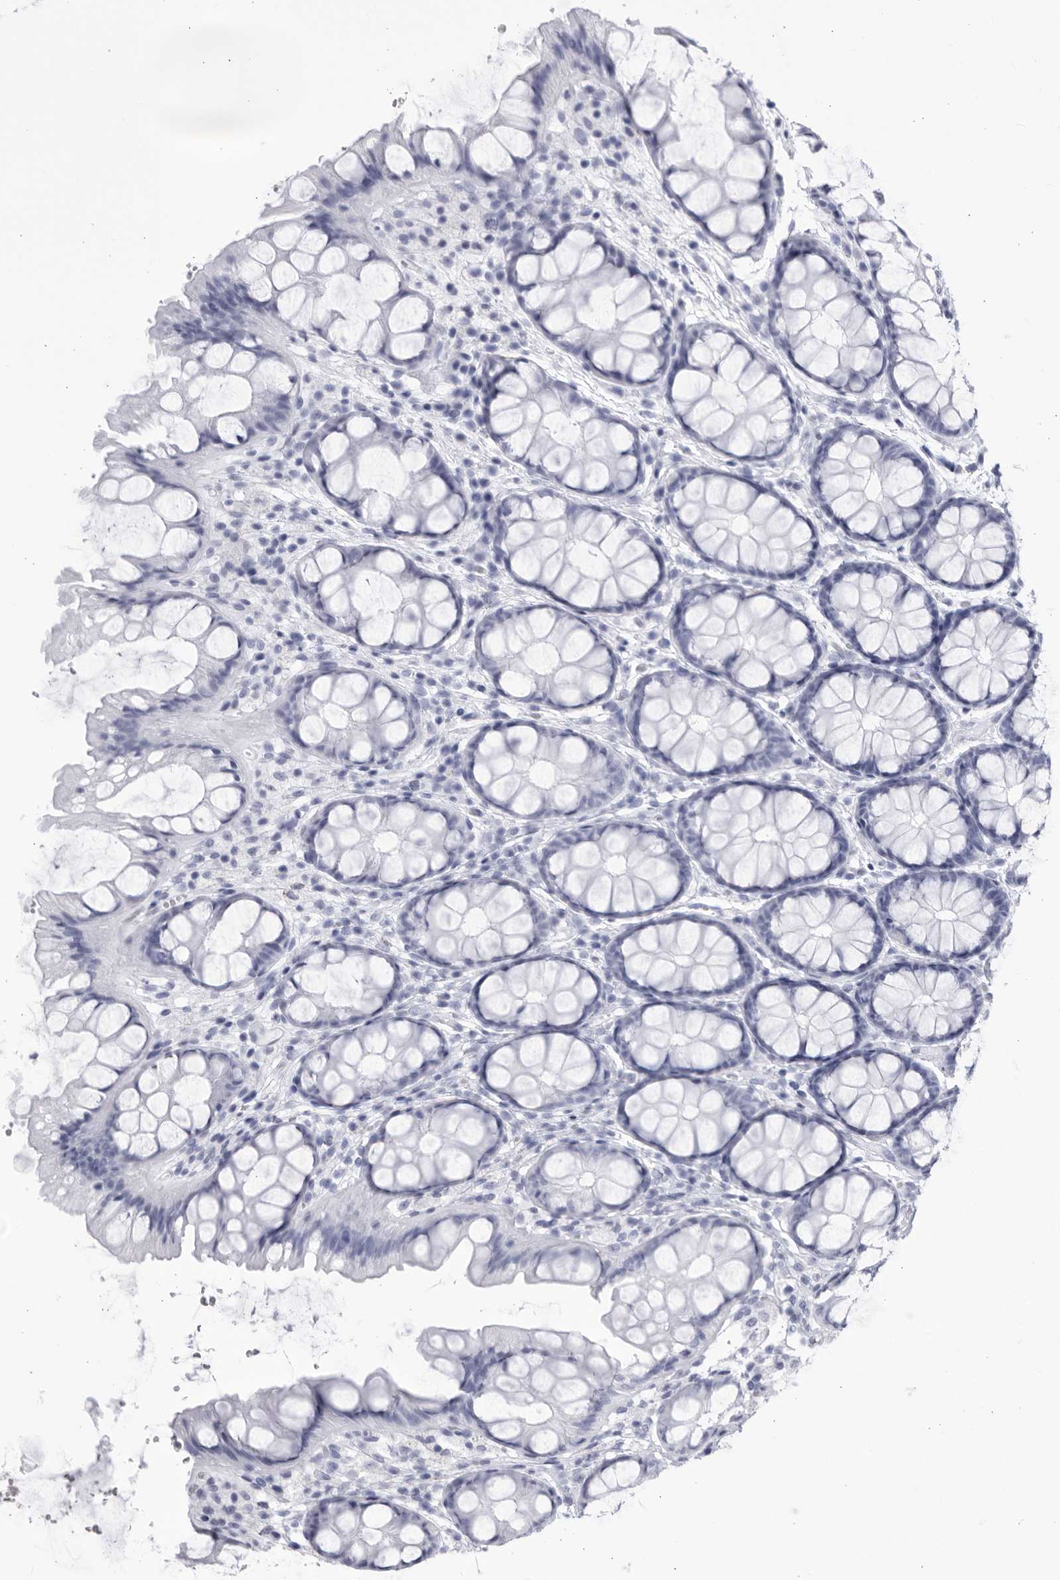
{"staining": {"intensity": "negative", "quantity": "none", "location": "none"}, "tissue": "colon", "cell_type": "Endothelial cells", "image_type": "normal", "snomed": [{"axis": "morphology", "description": "Normal tissue, NOS"}, {"axis": "topography", "description": "Colon"}], "caption": "Immunohistochemistry photomicrograph of normal colon: human colon stained with DAB exhibits no significant protein expression in endothelial cells. Brightfield microscopy of IHC stained with DAB (3,3'-diaminobenzidine) (brown) and hematoxylin (blue), captured at high magnification.", "gene": "CCDC181", "patient": {"sex": "male", "age": 47}}